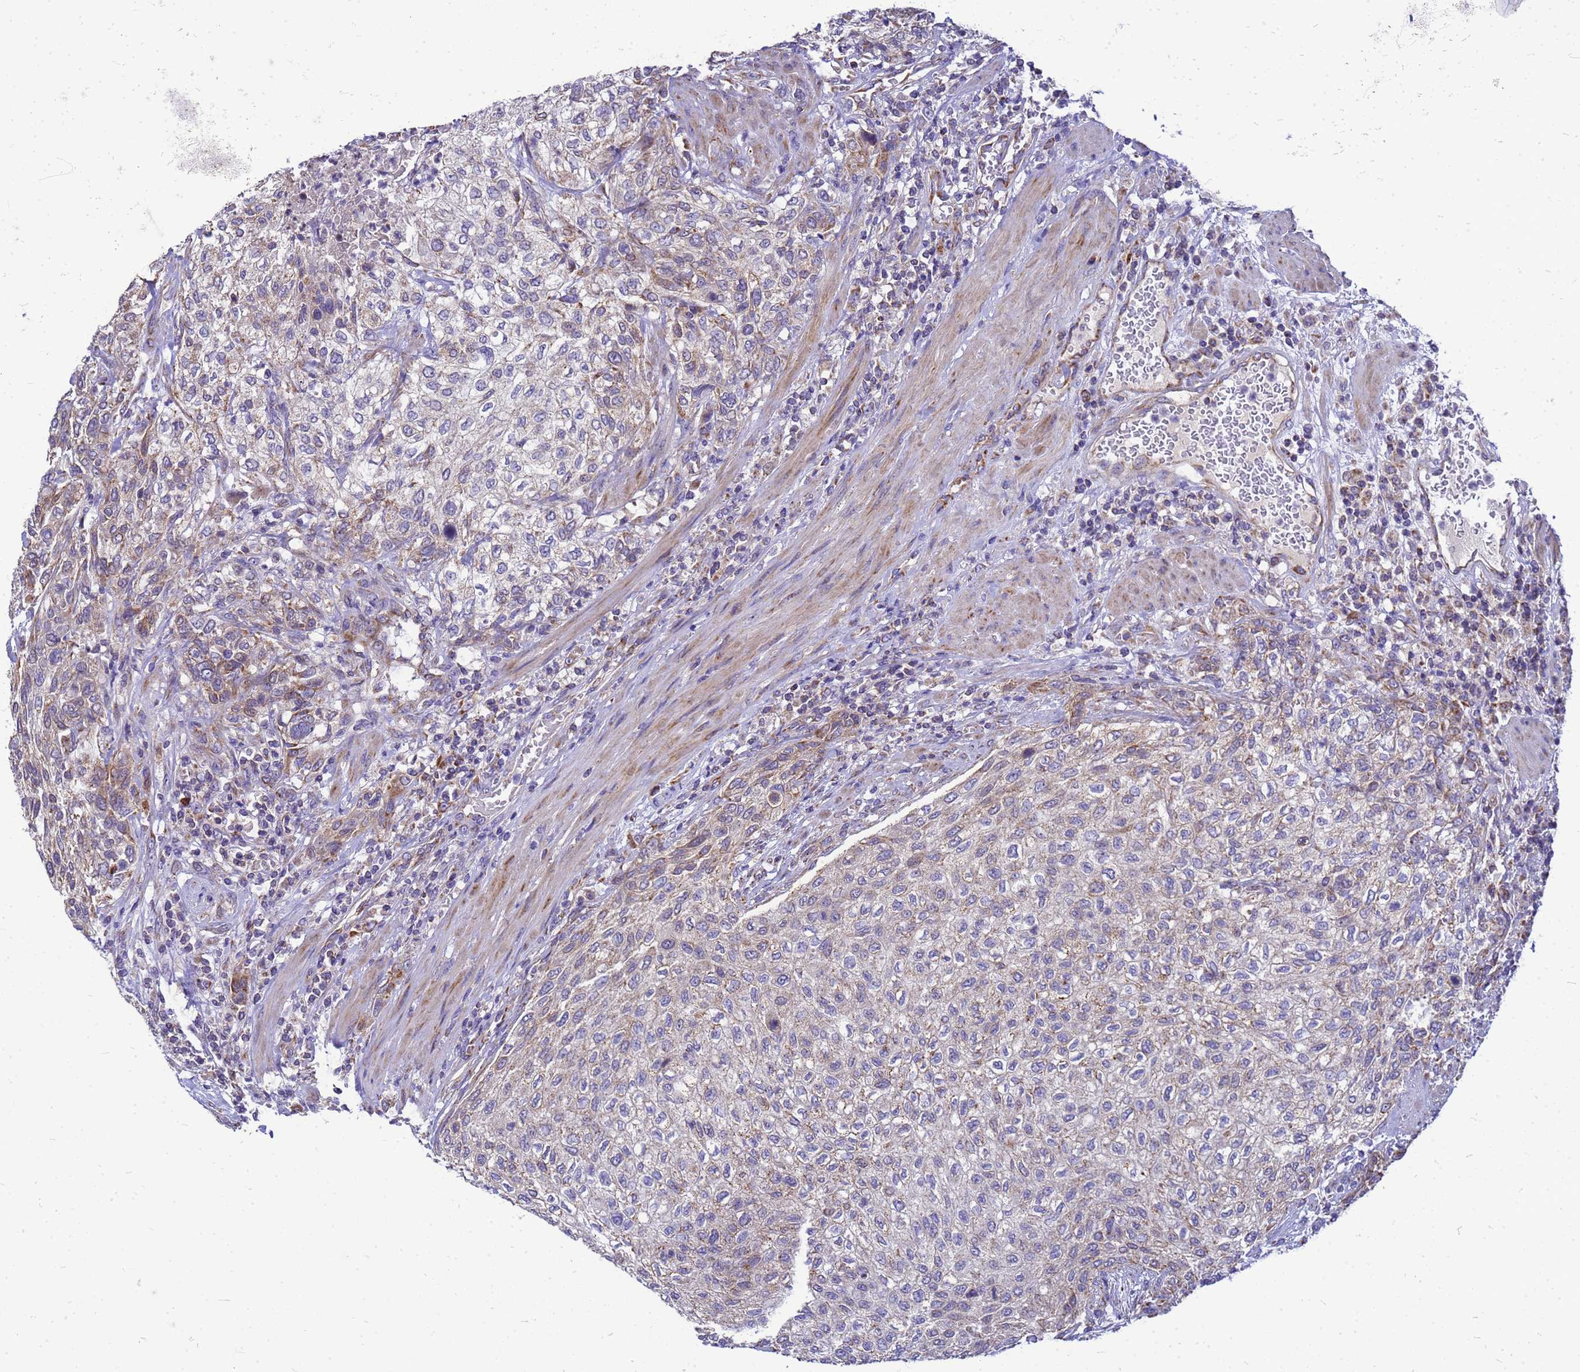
{"staining": {"intensity": "moderate", "quantity": "<25%", "location": "cytoplasmic/membranous"}, "tissue": "urothelial cancer", "cell_type": "Tumor cells", "image_type": "cancer", "snomed": [{"axis": "morphology", "description": "Urothelial carcinoma, High grade"}, {"axis": "topography", "description": "Urinary bladder"}], "caption": "Urothelial cancer stained with immunohistochemistry (IHC) reveals moderate cytoplasmic/membranous expression in about <25% of tumor cells.", "gene": "CMC4", "patient": {"sex": "male", "age": 35}}